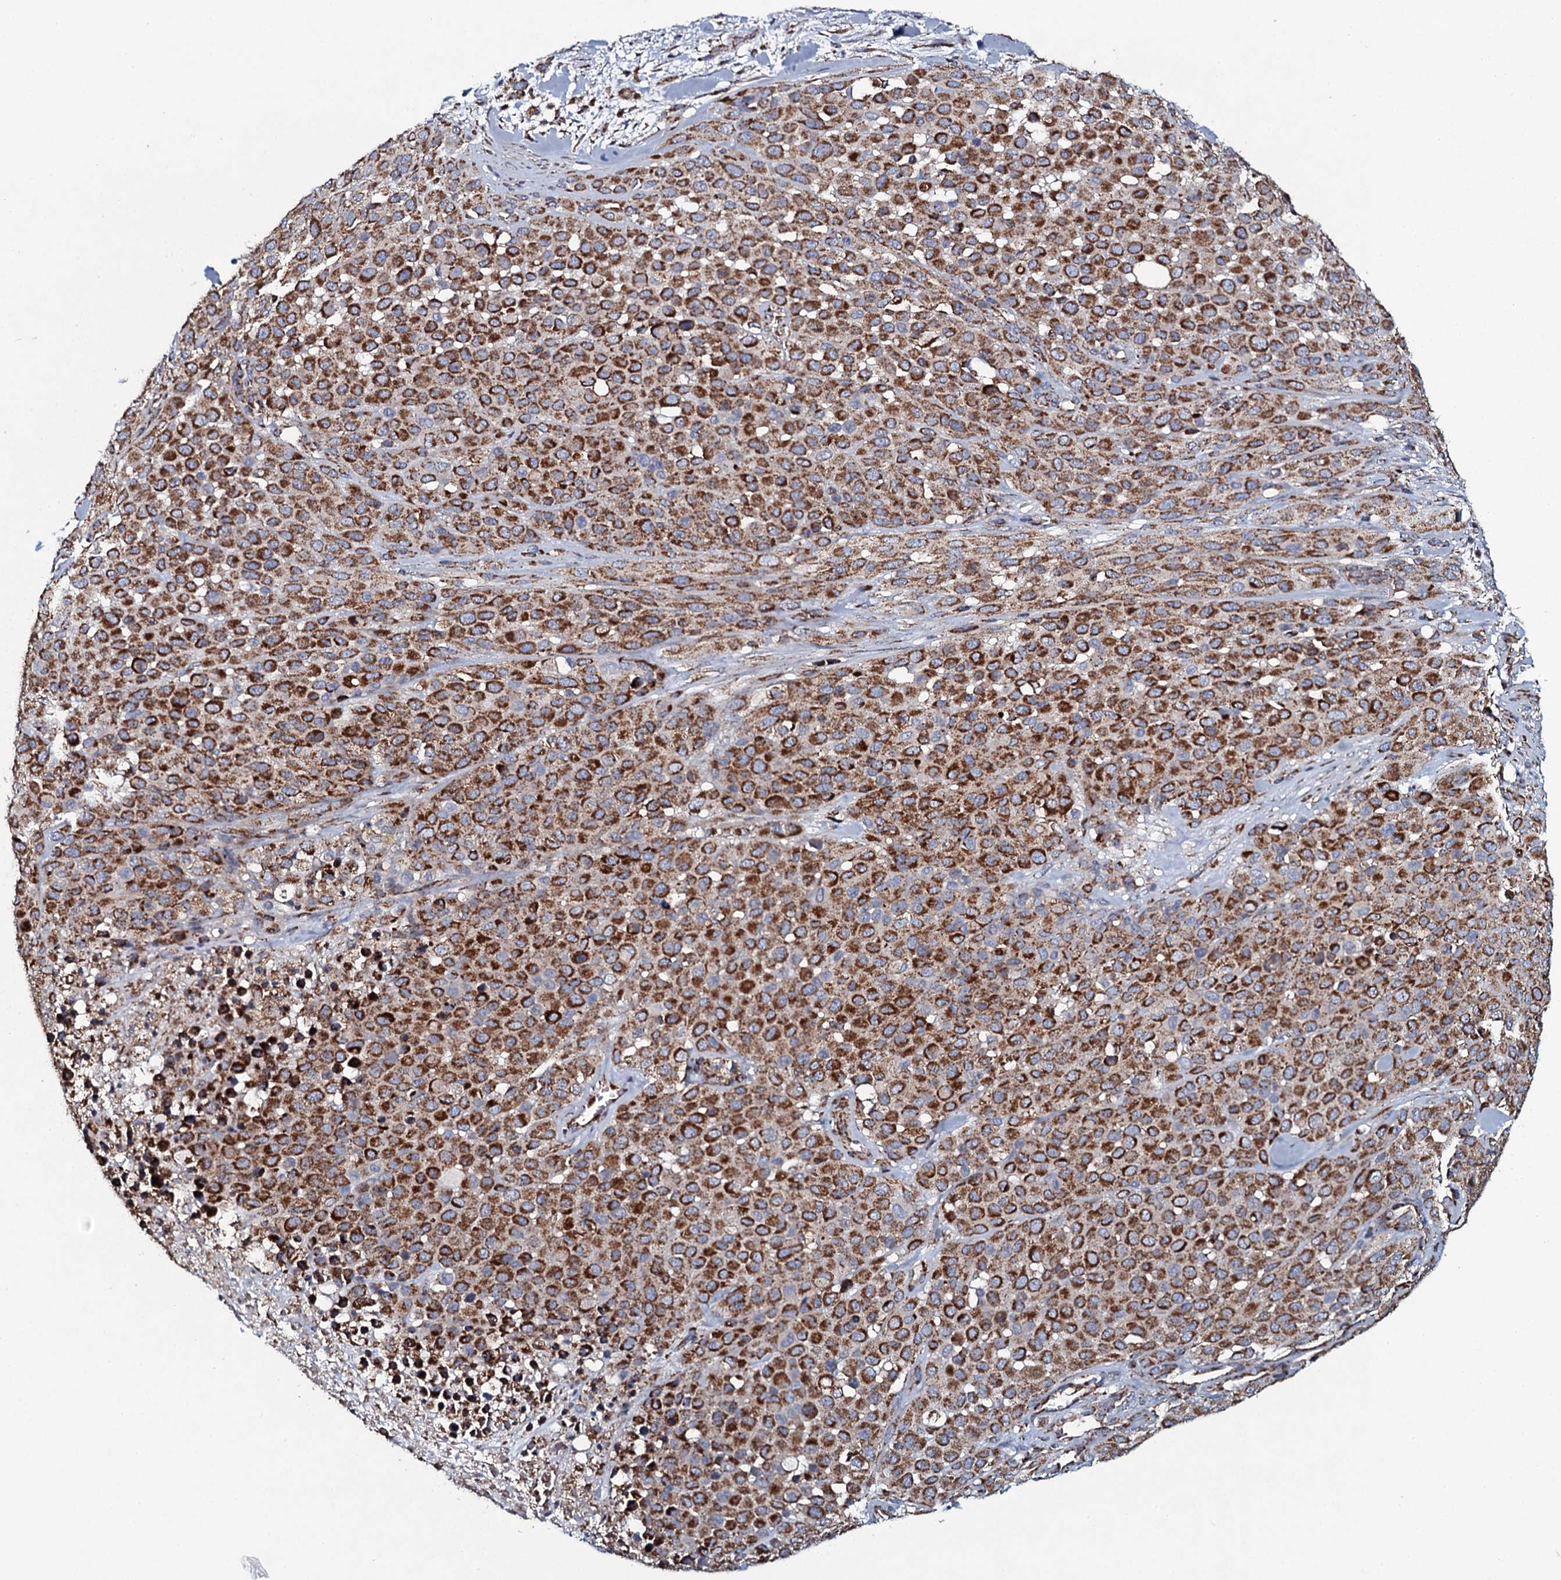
{"staining": {"intensity": "strong", "quantity": ">75%", "location": "cytoplasmic/membranous"}, "tissue": "melanoma", "cell_type": "Tumor cells", "image_type": "cancer", "snomed": [{"axis": "morphology", "description": "Malignant melanoma, Metastatic site"}, {"axis": "topography", "description": "Skin"}], "caption": "A brown stain highlights strong cytoplasmic/membranous expression of a protein in human melanoma tumor cells.", "gene": "EVC2", "patient": {"sex": "female", "age": 81}}